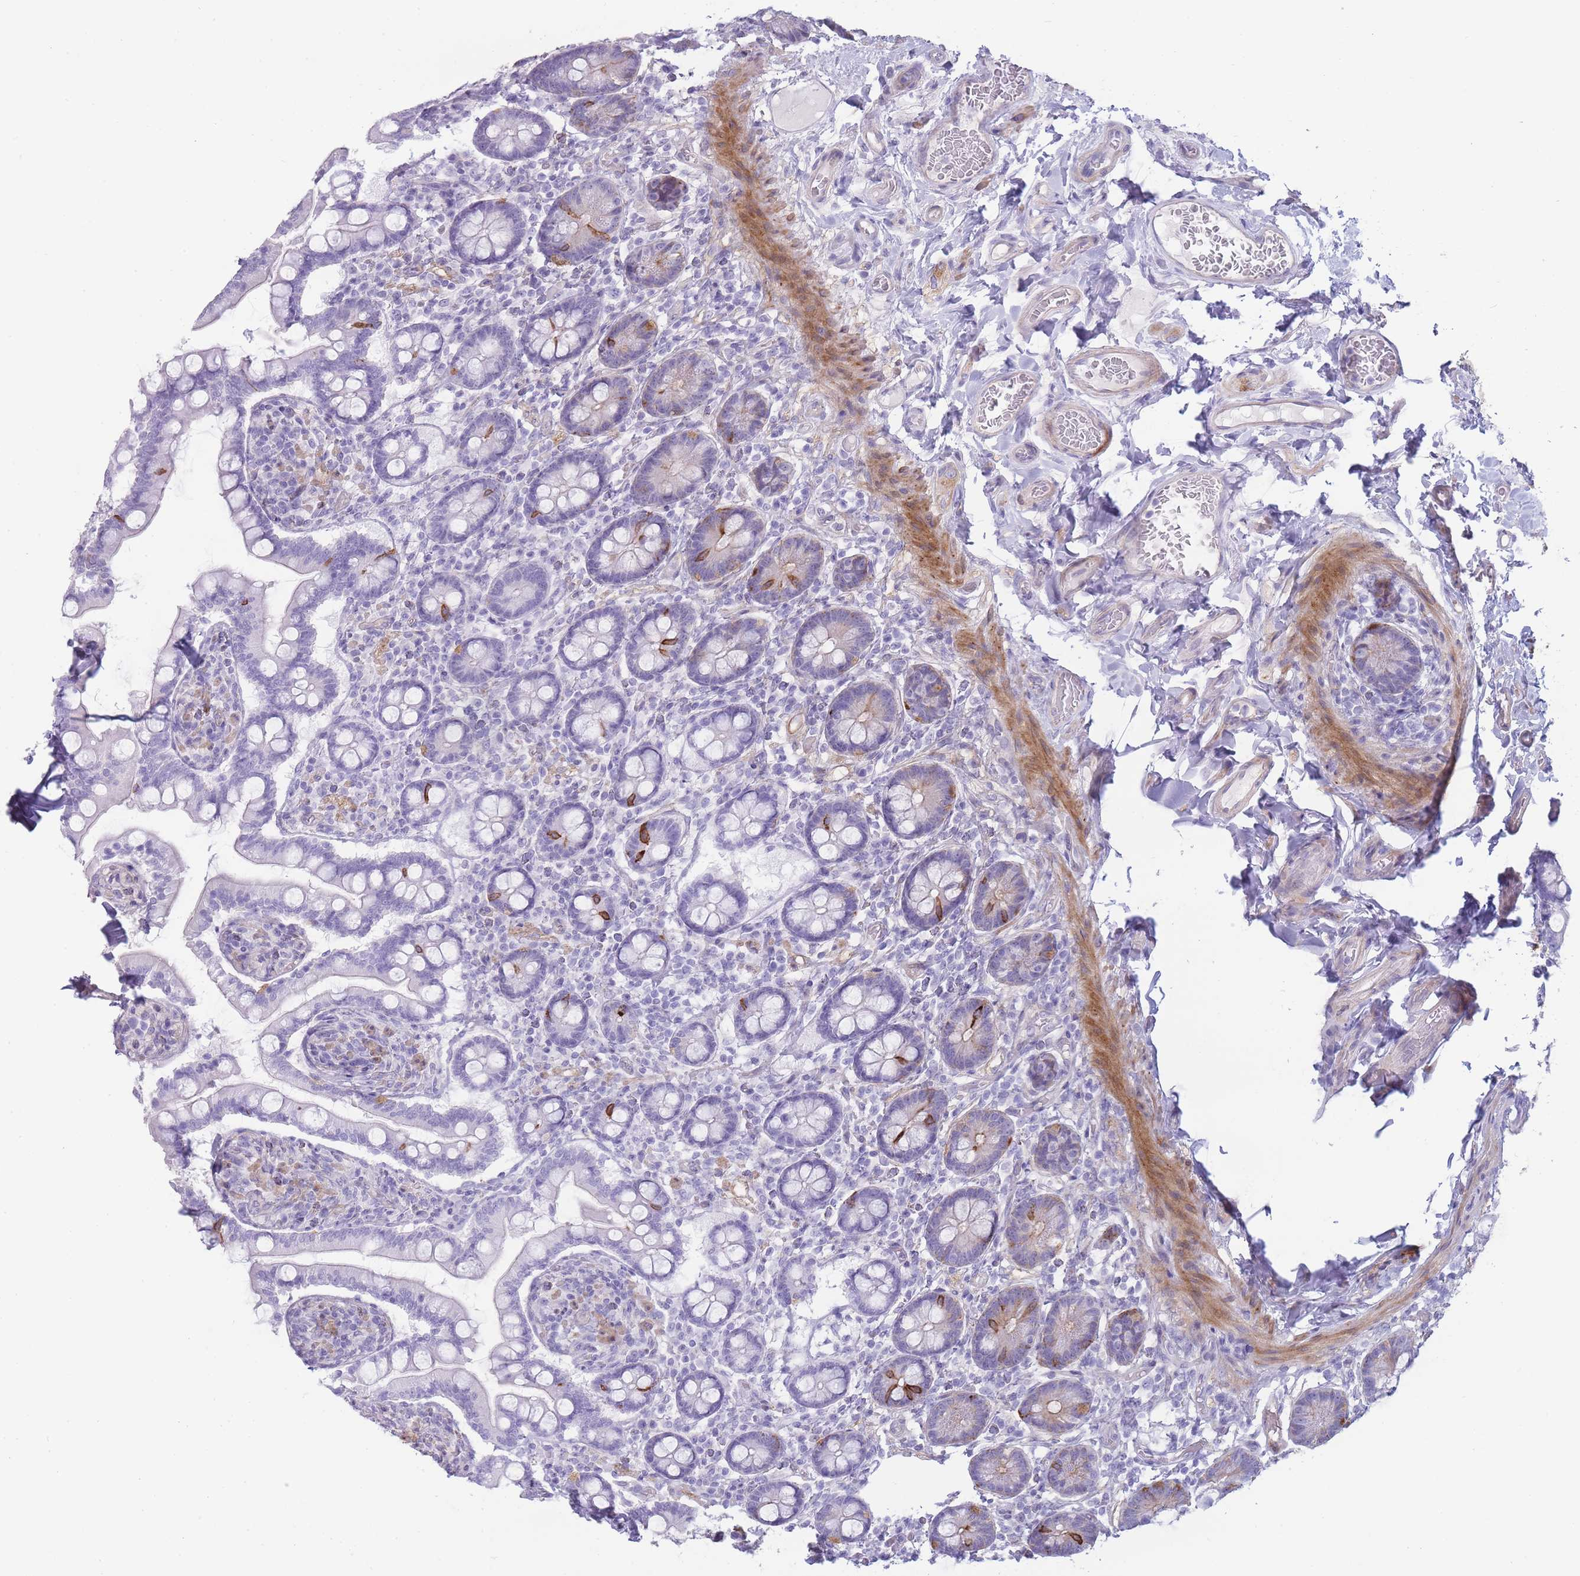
{"staining": {"intensity": "strong", "quantity": "<25%", "location": "cytoplasmic/membranous"}, "tissue": "small intestine", "cell_type": "Glandular cells", "image_type": "normal", "snomed": [{"axis": "morphology", "description": "Normal tissue, NOS"}, {"axis": "topography", "description": "Small intestine"}], "caption": "Benign small intestine exhibits strong cytoplasmic/membranous expression in approximately <25% of glandular cells Using DAB (brown) and hematoxylin (blue) stains, captured at high magnification using brightfield microscopy..", "gene": "UTP14A", "patient": {"sex": "female", "age": 64}}